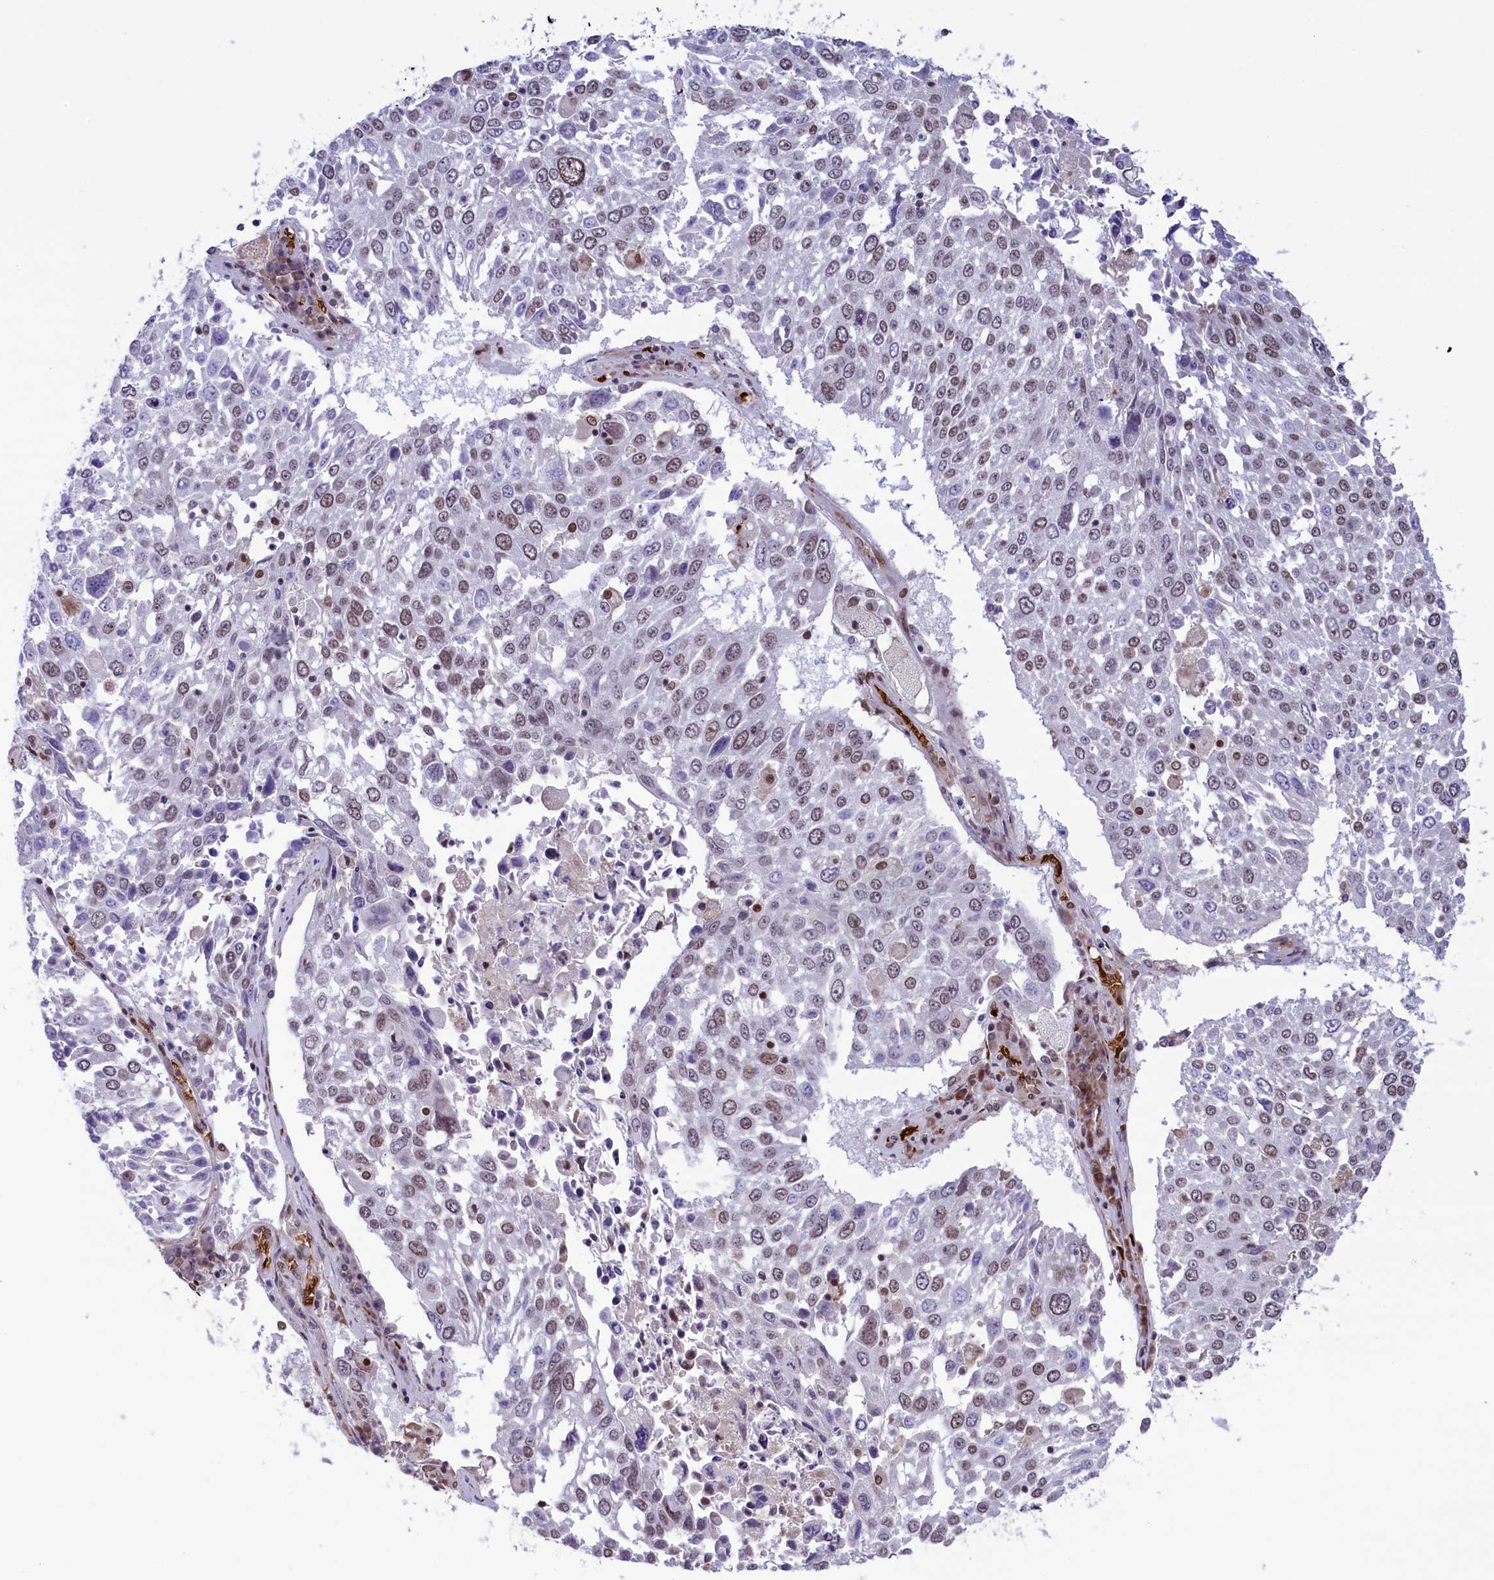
{"staining": {"intensity": "weak", "quantity": "25%-75%", "location": "nuclear"}, "tissue": "lung cancer", "cell_type": "Tumor cells", "image_type": "cancer", "snomed": [{"axis": "morphology", "description": "Squamous cell carcinoma, NOS"}, {"axis": "topography", "description": "Lung"}], "caption": "Immunohistochemical staining of squamous cell carcinoma (lung) demonstrates low levels of weak nuclear protein positivity in approximately 25%-75% of tumor cells. (DAB = brown stain, brightfield microscopy at high magnification).", "gene": "MPHOSPH8", "patient": {"sex": "male", "age": 65}}